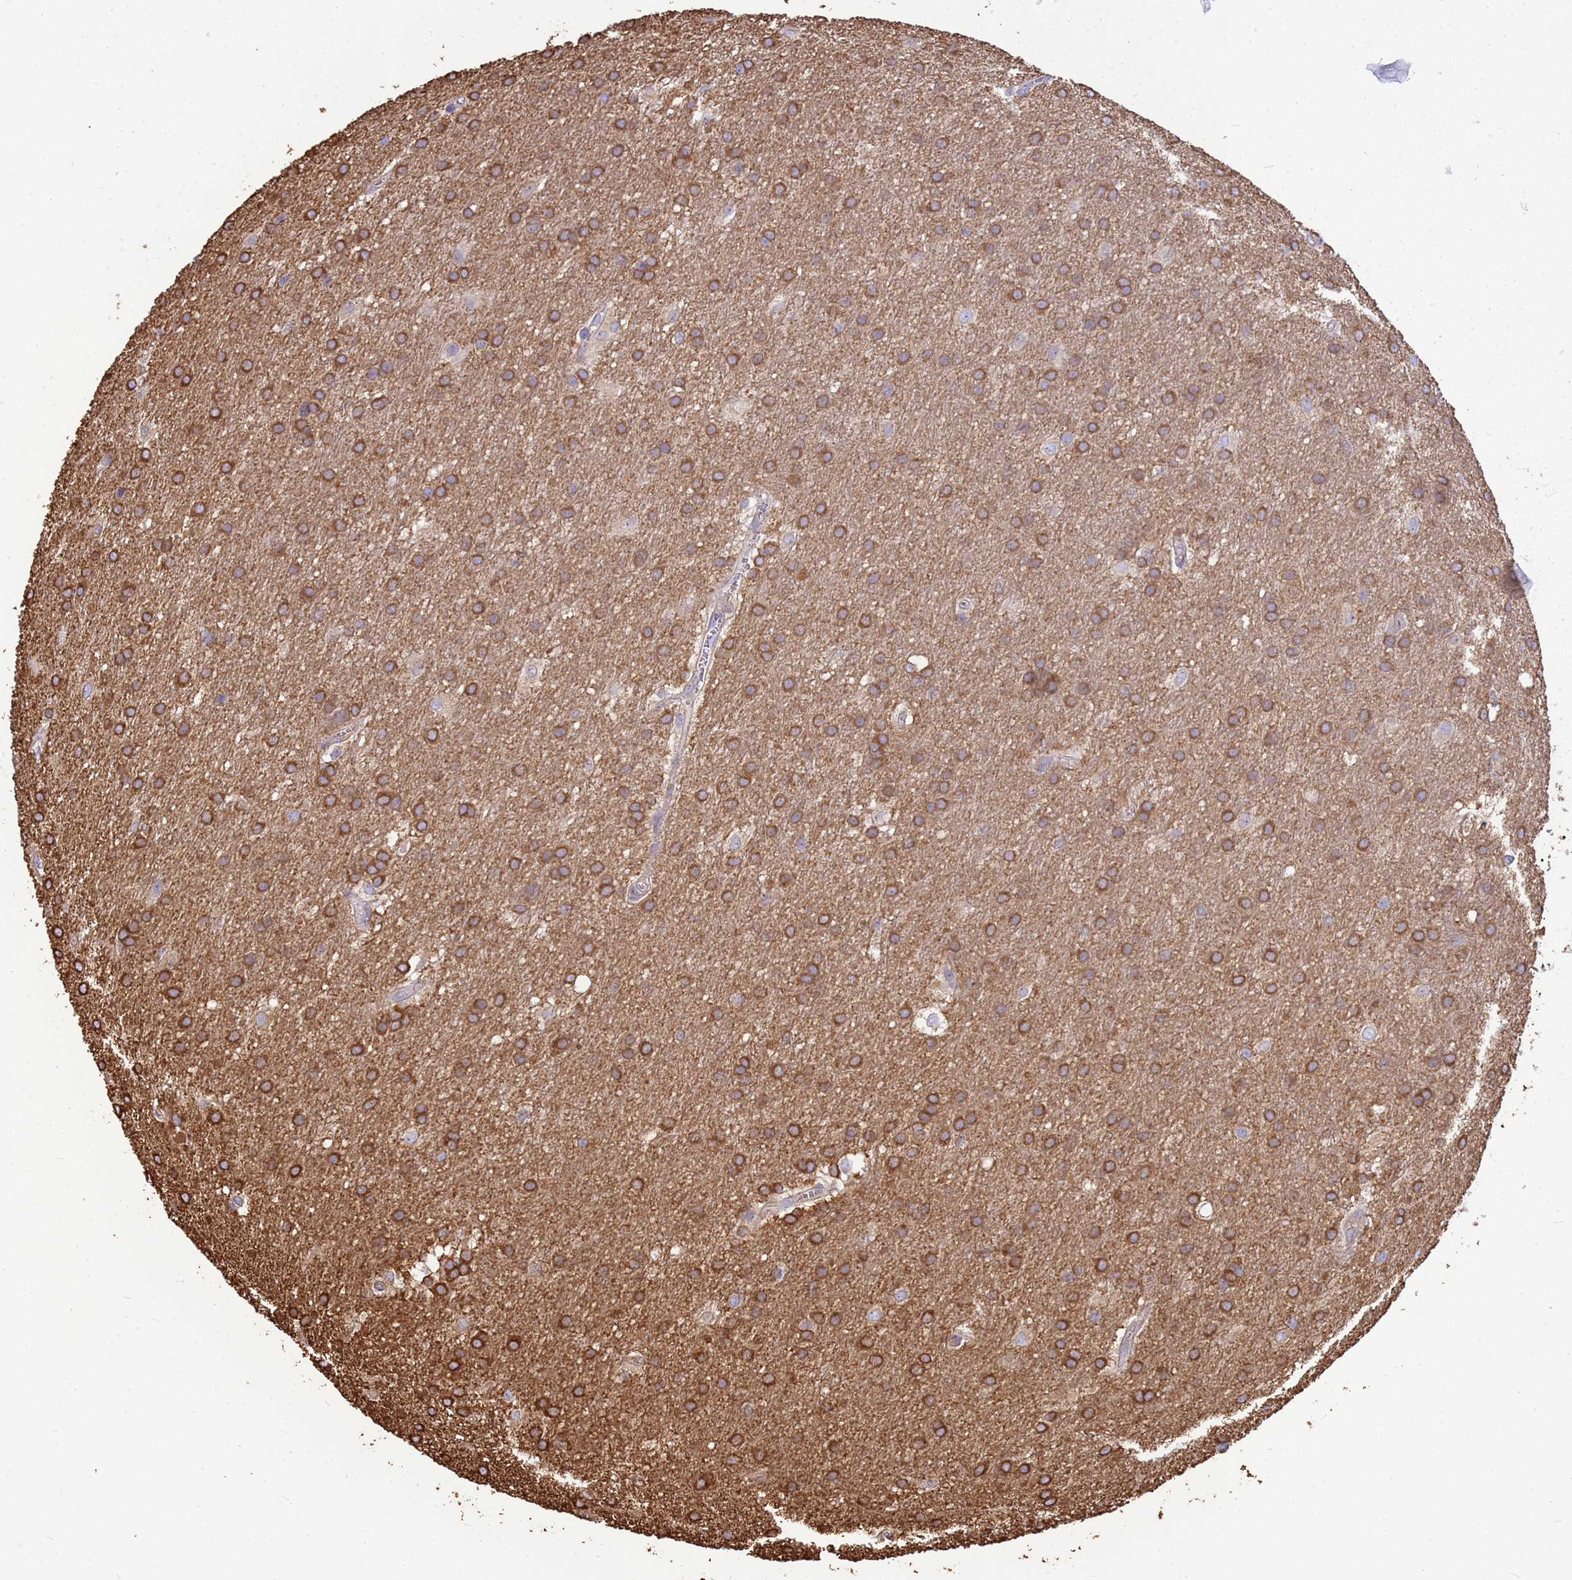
{"staining": {"intensity": "moderate", "quantity": ">75%", "location": "cytoplasmic/membranous"}, "tissue": "glioma", "cell_type": "Tumor cells", "image_type": "cancer", "snomed": [{"axis": "morphology", "description": "Glioma, malignant, Low grade"}, {"axis": "topography", "description": "Brain"}], "caption": "This is a histology image of immunohistochemistry staining of malignant glioma (low-grade), which shows moderate positivity in the cytoplasmic/membranous of tumor cells.", "gene": "TUBB1", "patient": {"sex": "male", "age": 66}}